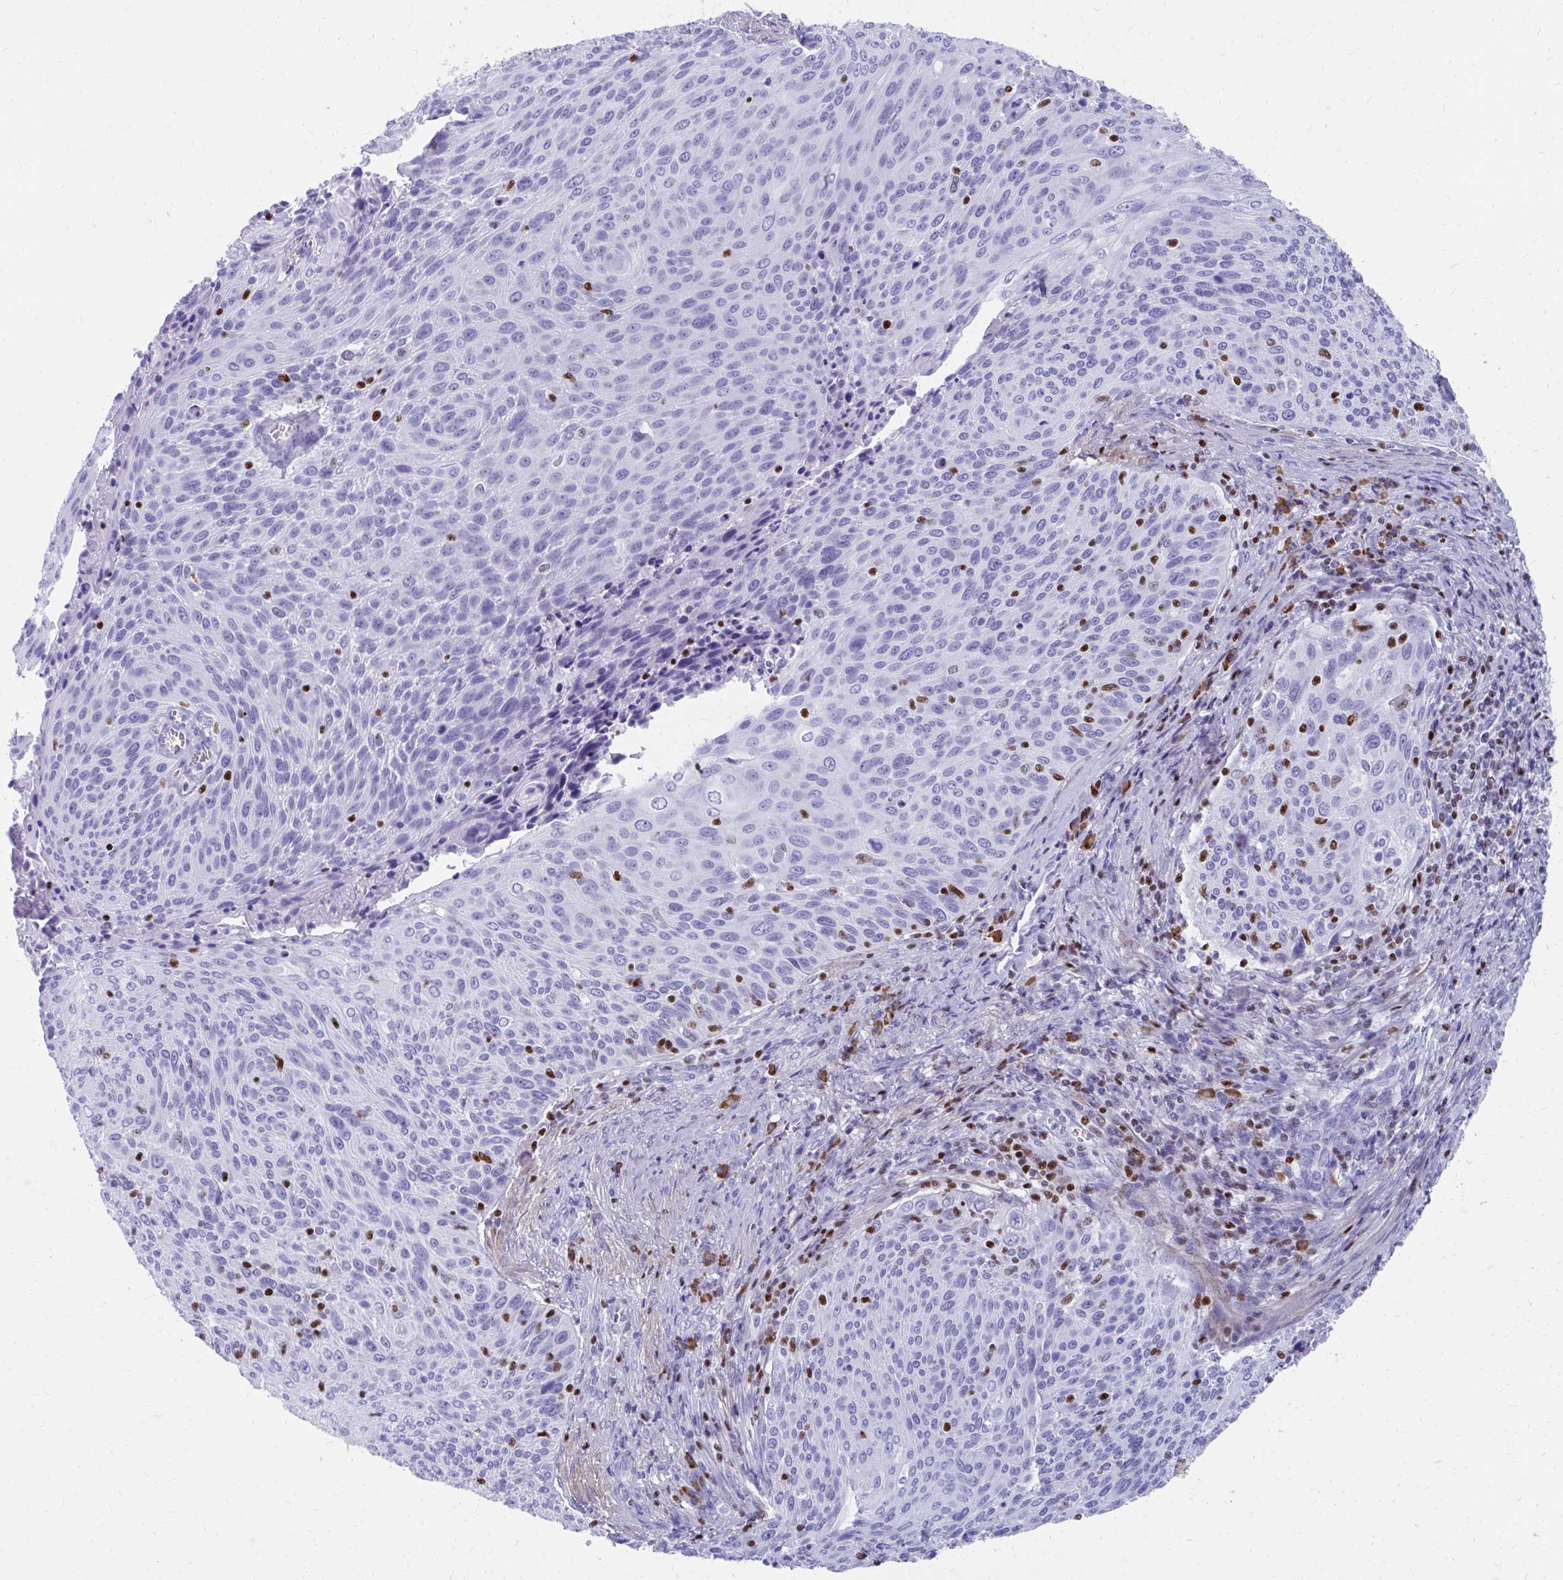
{"staining": {"intensity": "negative", "quantity": "none", "location": "none"}, "tissue": "cervical cancer", "cell_type": "Tumor cells", "image_type": "cancer", "snomed": [{"axis": "morphology", "description": "Squamous cell carcinoma, NOS"}, {"axis": "topography", "description": "Cervix"}], "caption": "Immunohistochemistry (IHC) photomicrograph of neoplastic tissue: human cervical cancer stained with DAB (3,3'-diaminobenzidine) displays no significant protein expression in tumor cells.", "gene": "RUNX3", "patient": {"sex": "female", "age": 31}}